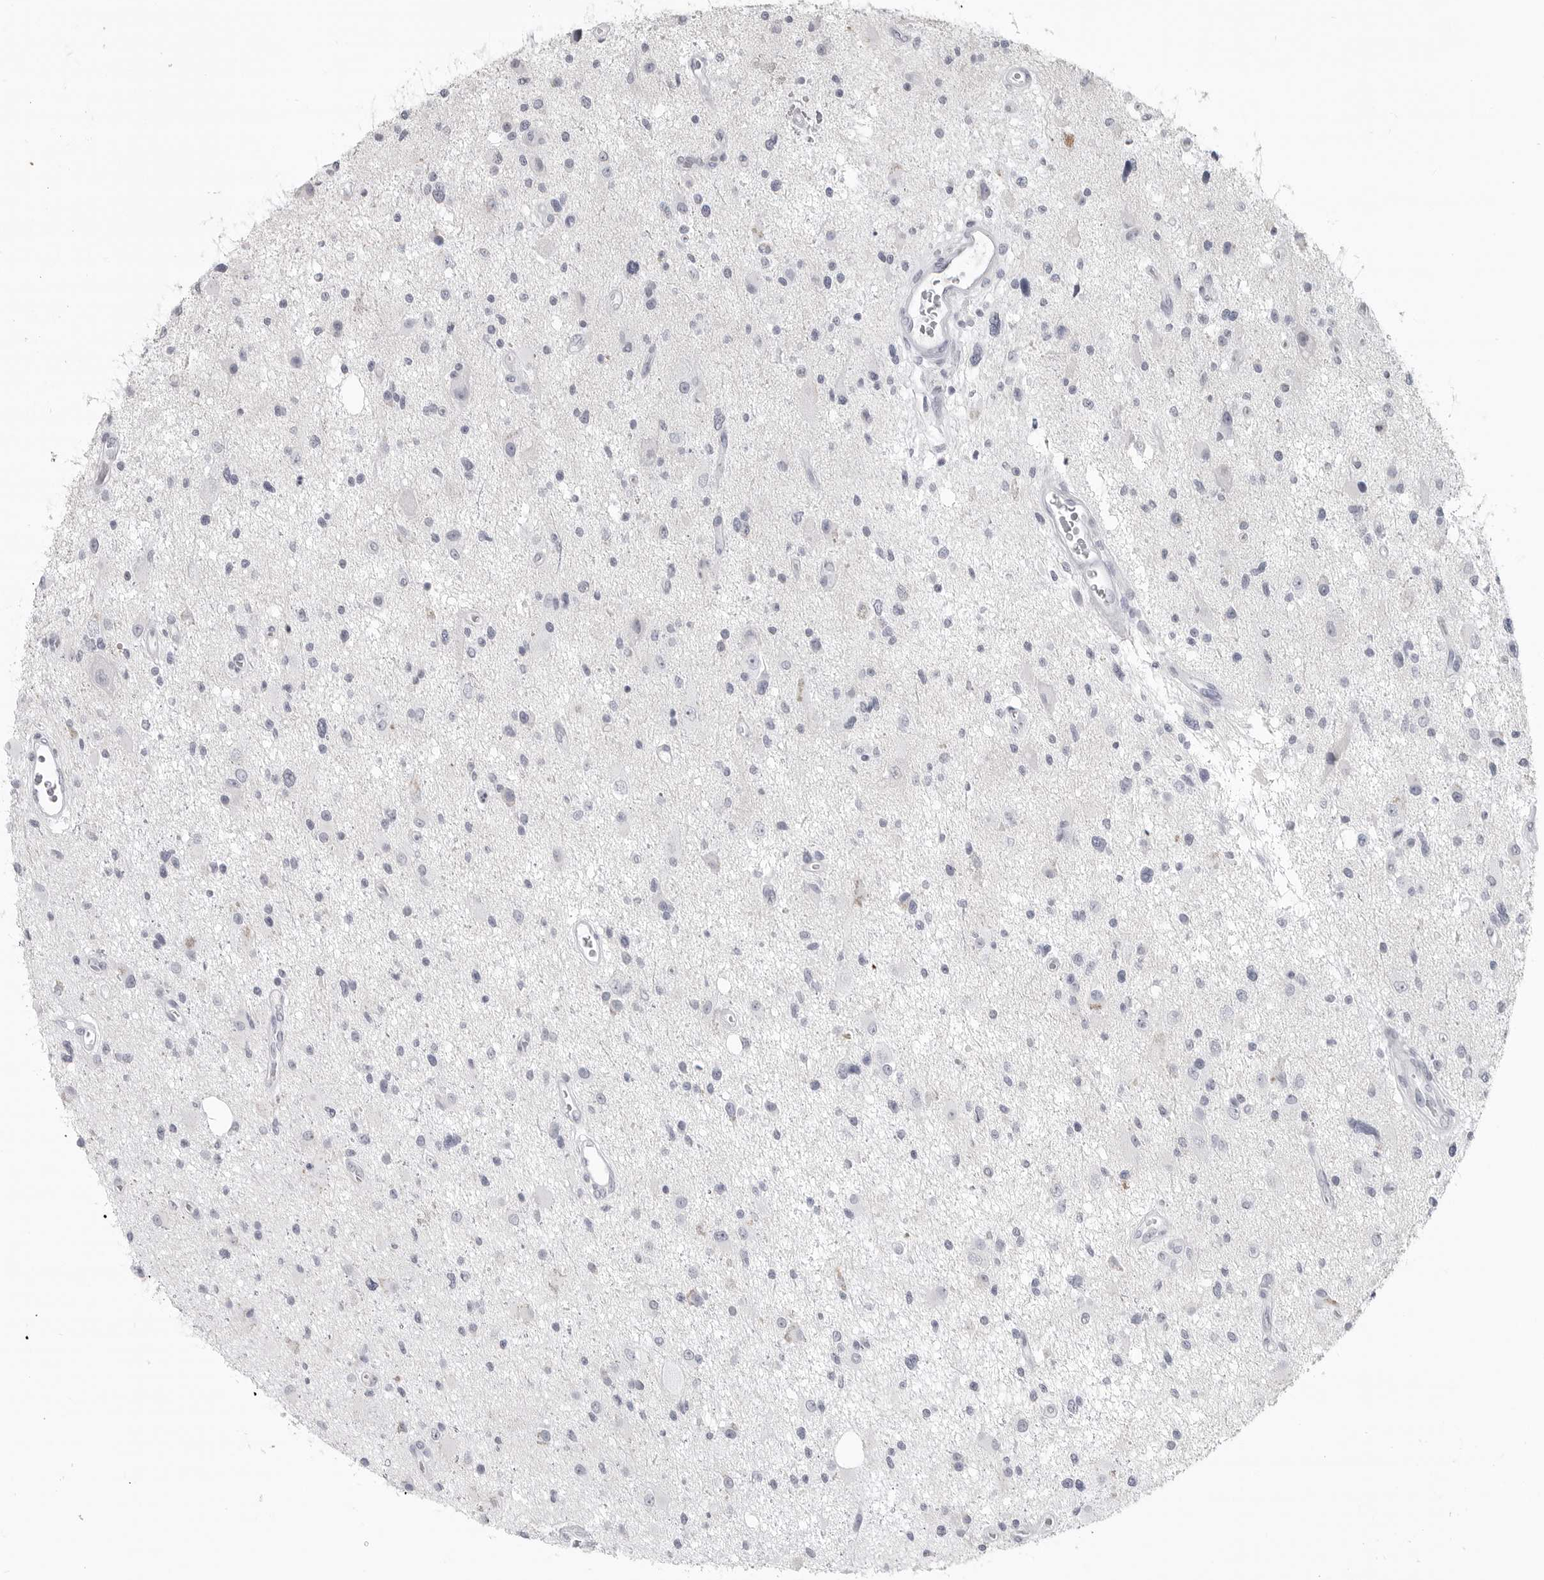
{"staining": {"intensity": "negative", "quantity": "none", "location": "none"}, "tissue": "glioma", "cell_type": "Tumor cells", "image_type": "cancer", "snomed": [{"axis": "morphology", "description": "Glioma, malignant, High grade"}, {"axis": "topography", "description": "Brain"}], "caption": "High magnification brightfield microscopy of high-grade glioma (malignant) stained with DAB (brown) and counterstained with hematoxylin (blue): tumor cells show no significant staining.", "gene": "LY6D", "patient": {"sex": "male", "age": 33}}